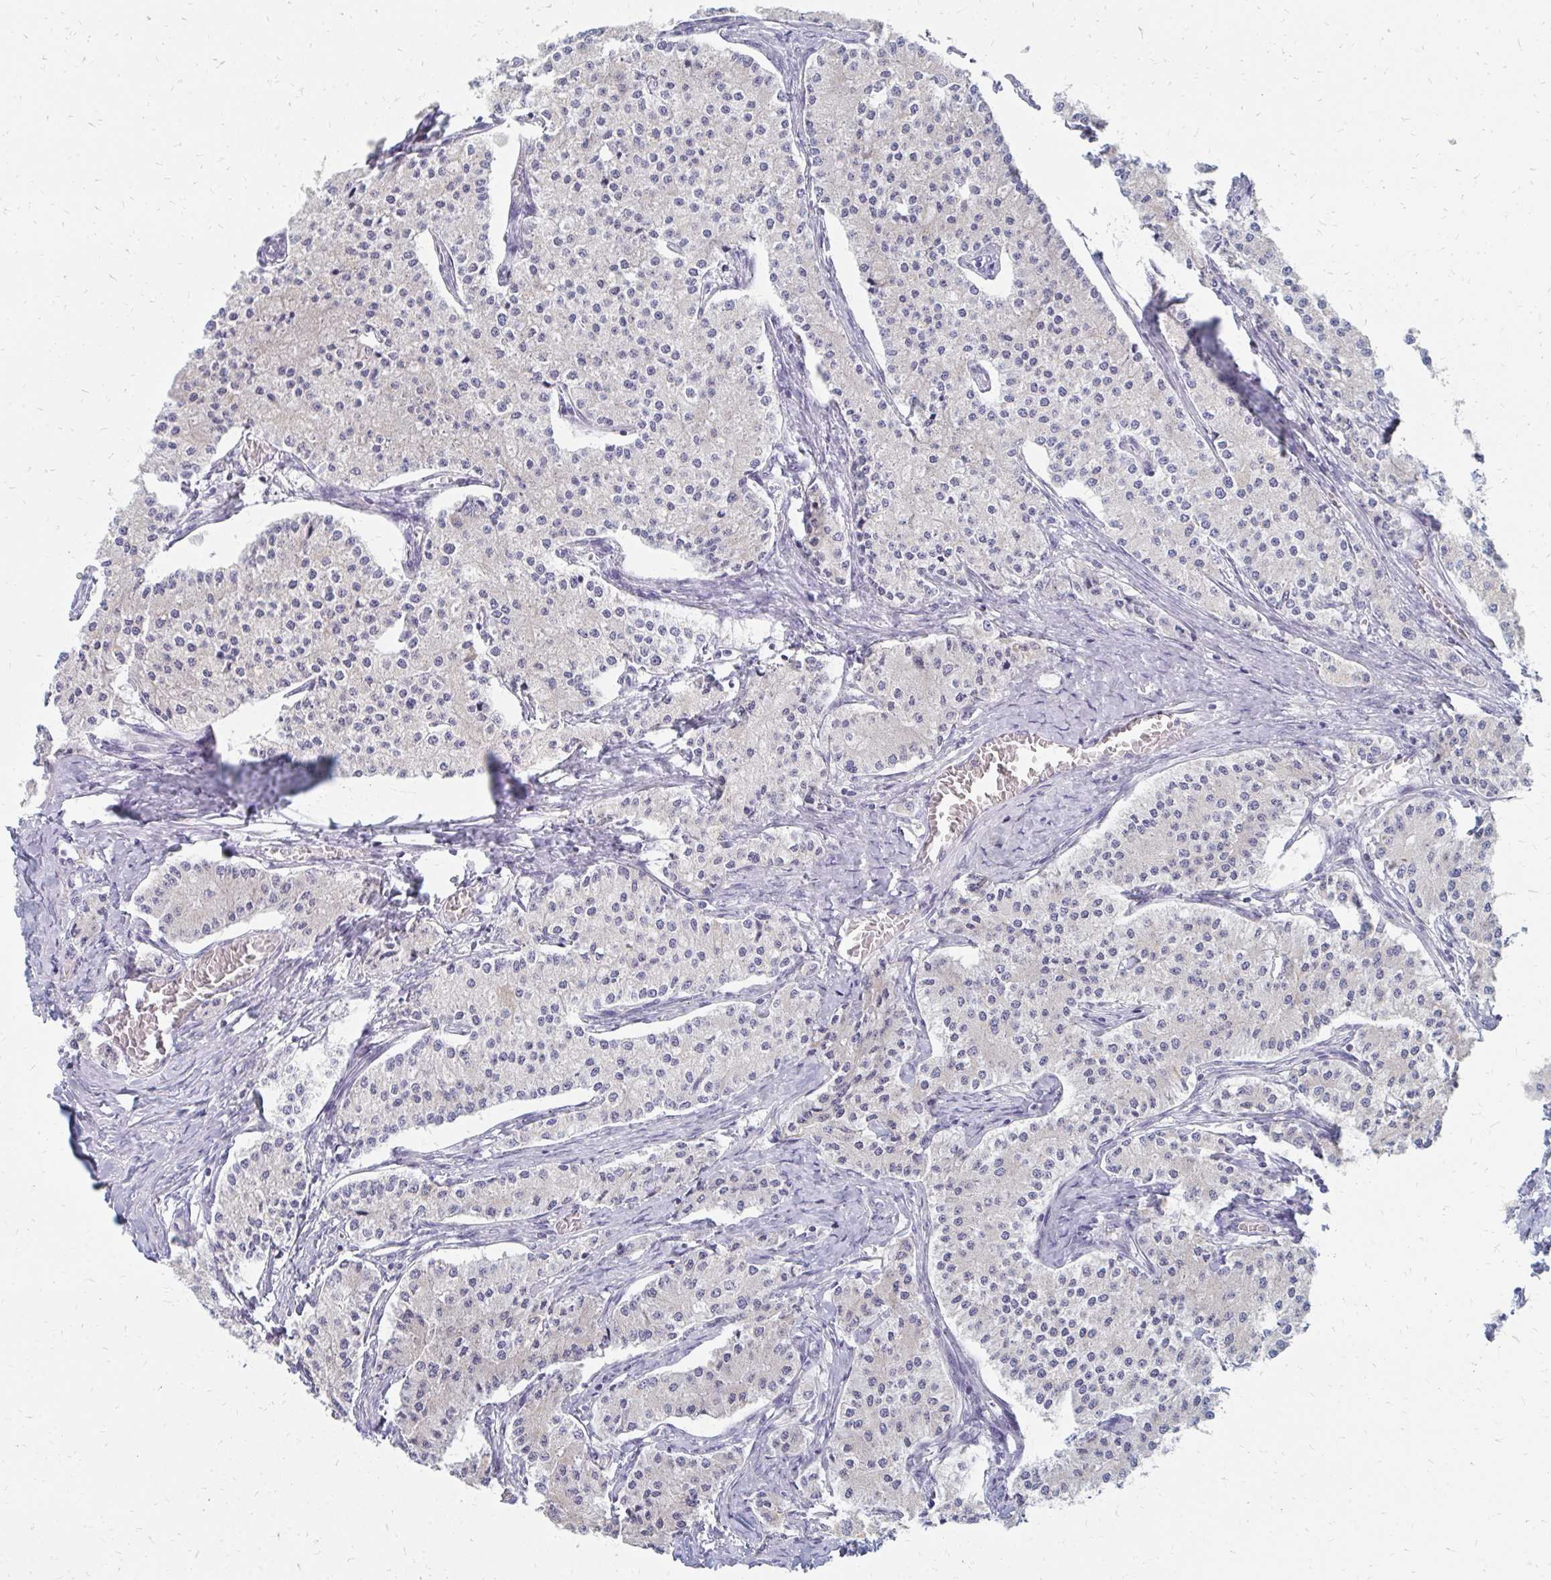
{"staining": {"intensity": "negative", "quantity": "none", "location": "none"}, "tissue": "carcinoid", "cell_type": "Tumor cells", "image_type": "cancer", "snomed": [{"axis": "morphology", "description": "Carcinoid, malignant, NOS"}, {"axis": "topography", "description": "Colon"}], "caption": "Immunohistochemical staining of human malignant carcinoid demonstrates no significant positivity in tumor cells.", "gene": "OR10V1", "patient": {"sex": "female", "age": 52}}